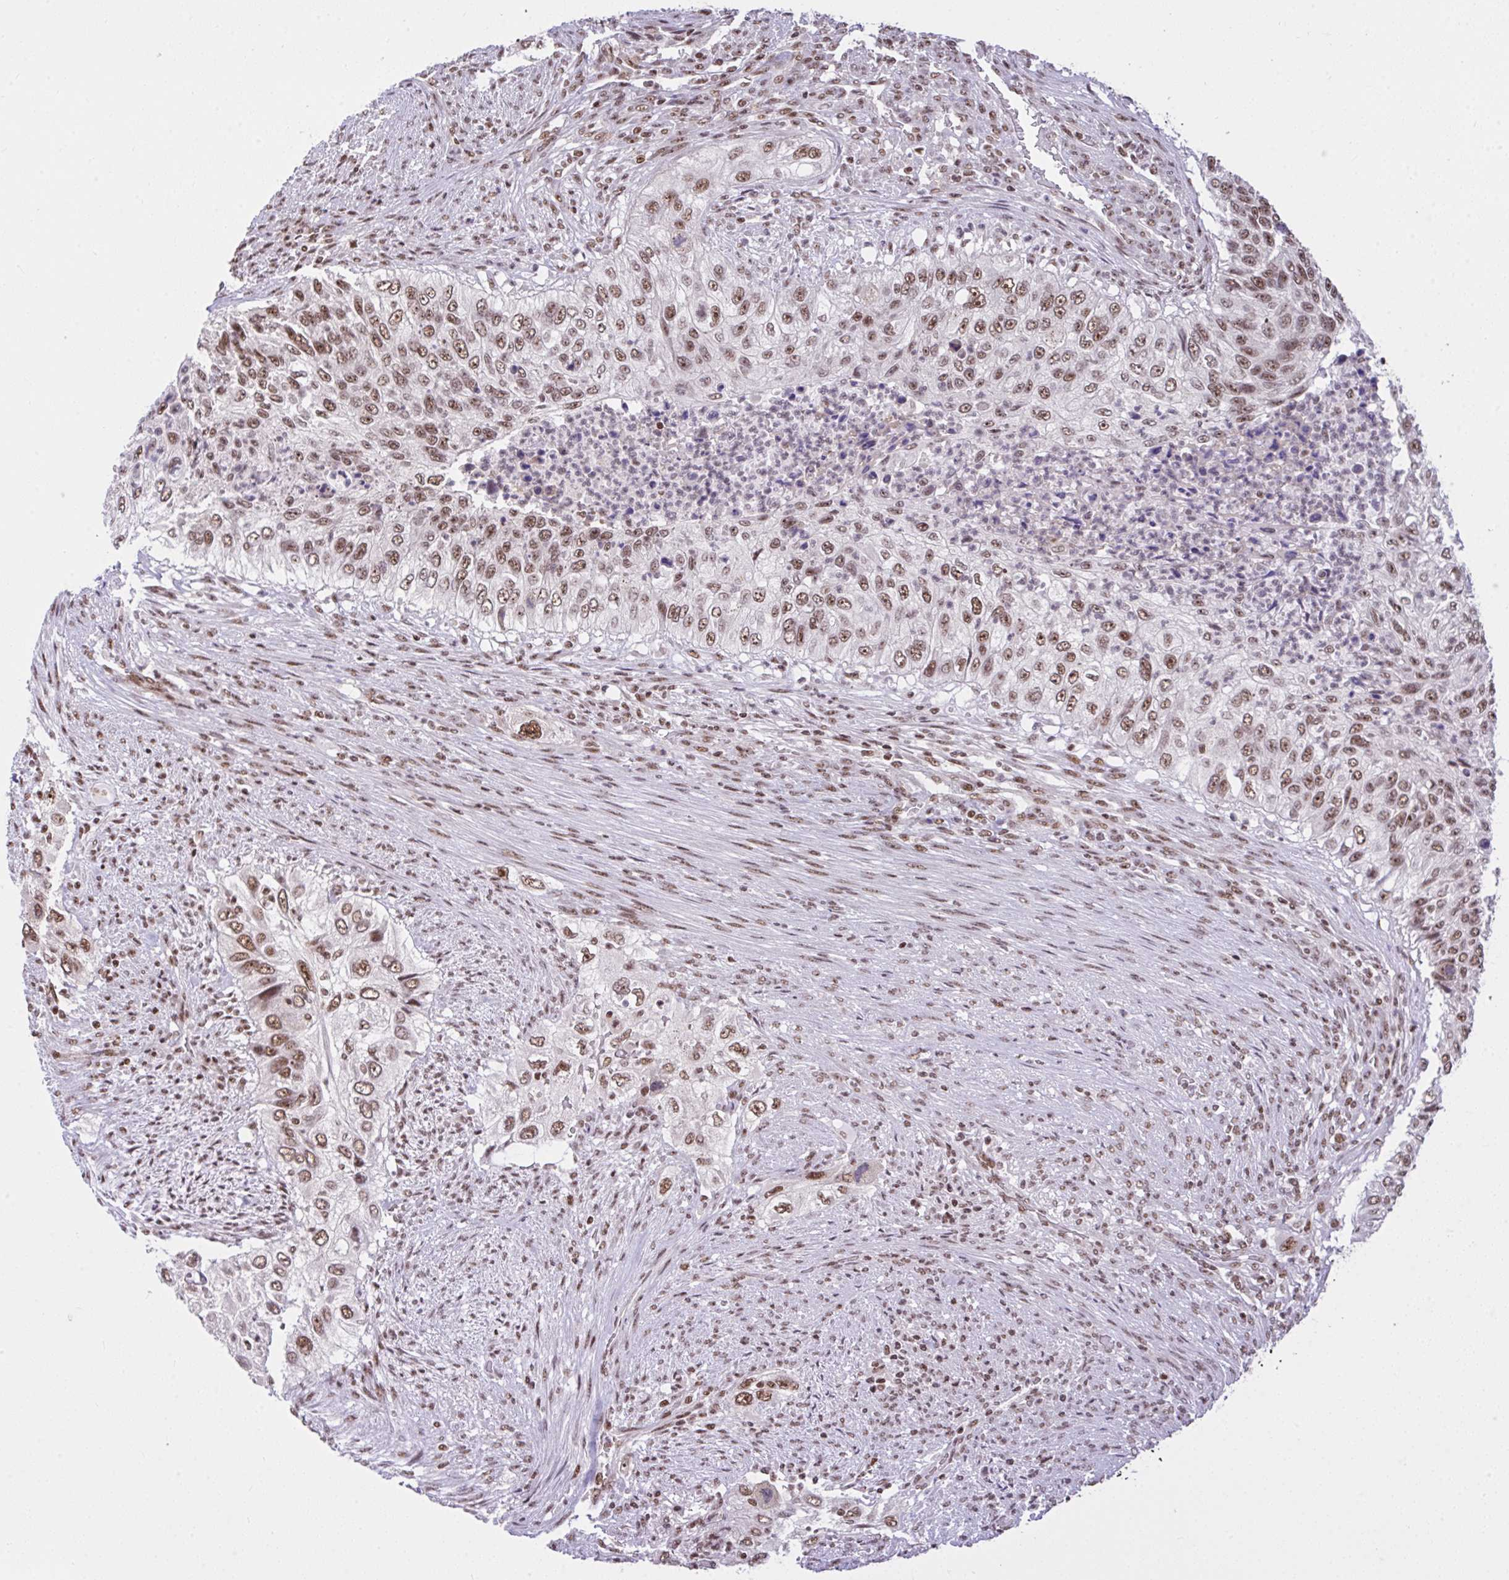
{"staining": {"intensity": "moderate", "quantity": ">75%", "location": "nuclear"}, "tissue": "urothelial cancer", "cell_type": "Tumor cells", "image_type": "cancer", "snomed": [{"axis": "morphology", "description": "Urothelial carcinoma, High grade"}, {"axis": "topography", "description": "Urinary bladder"}], "caption": "Immunohistochemistry of urothelial cancer displays medium levels of moderate nuclear staining in about >75% of tumor cells.", "gene": "CCDC12", "patient": {"sex": "female", "age": 60}}